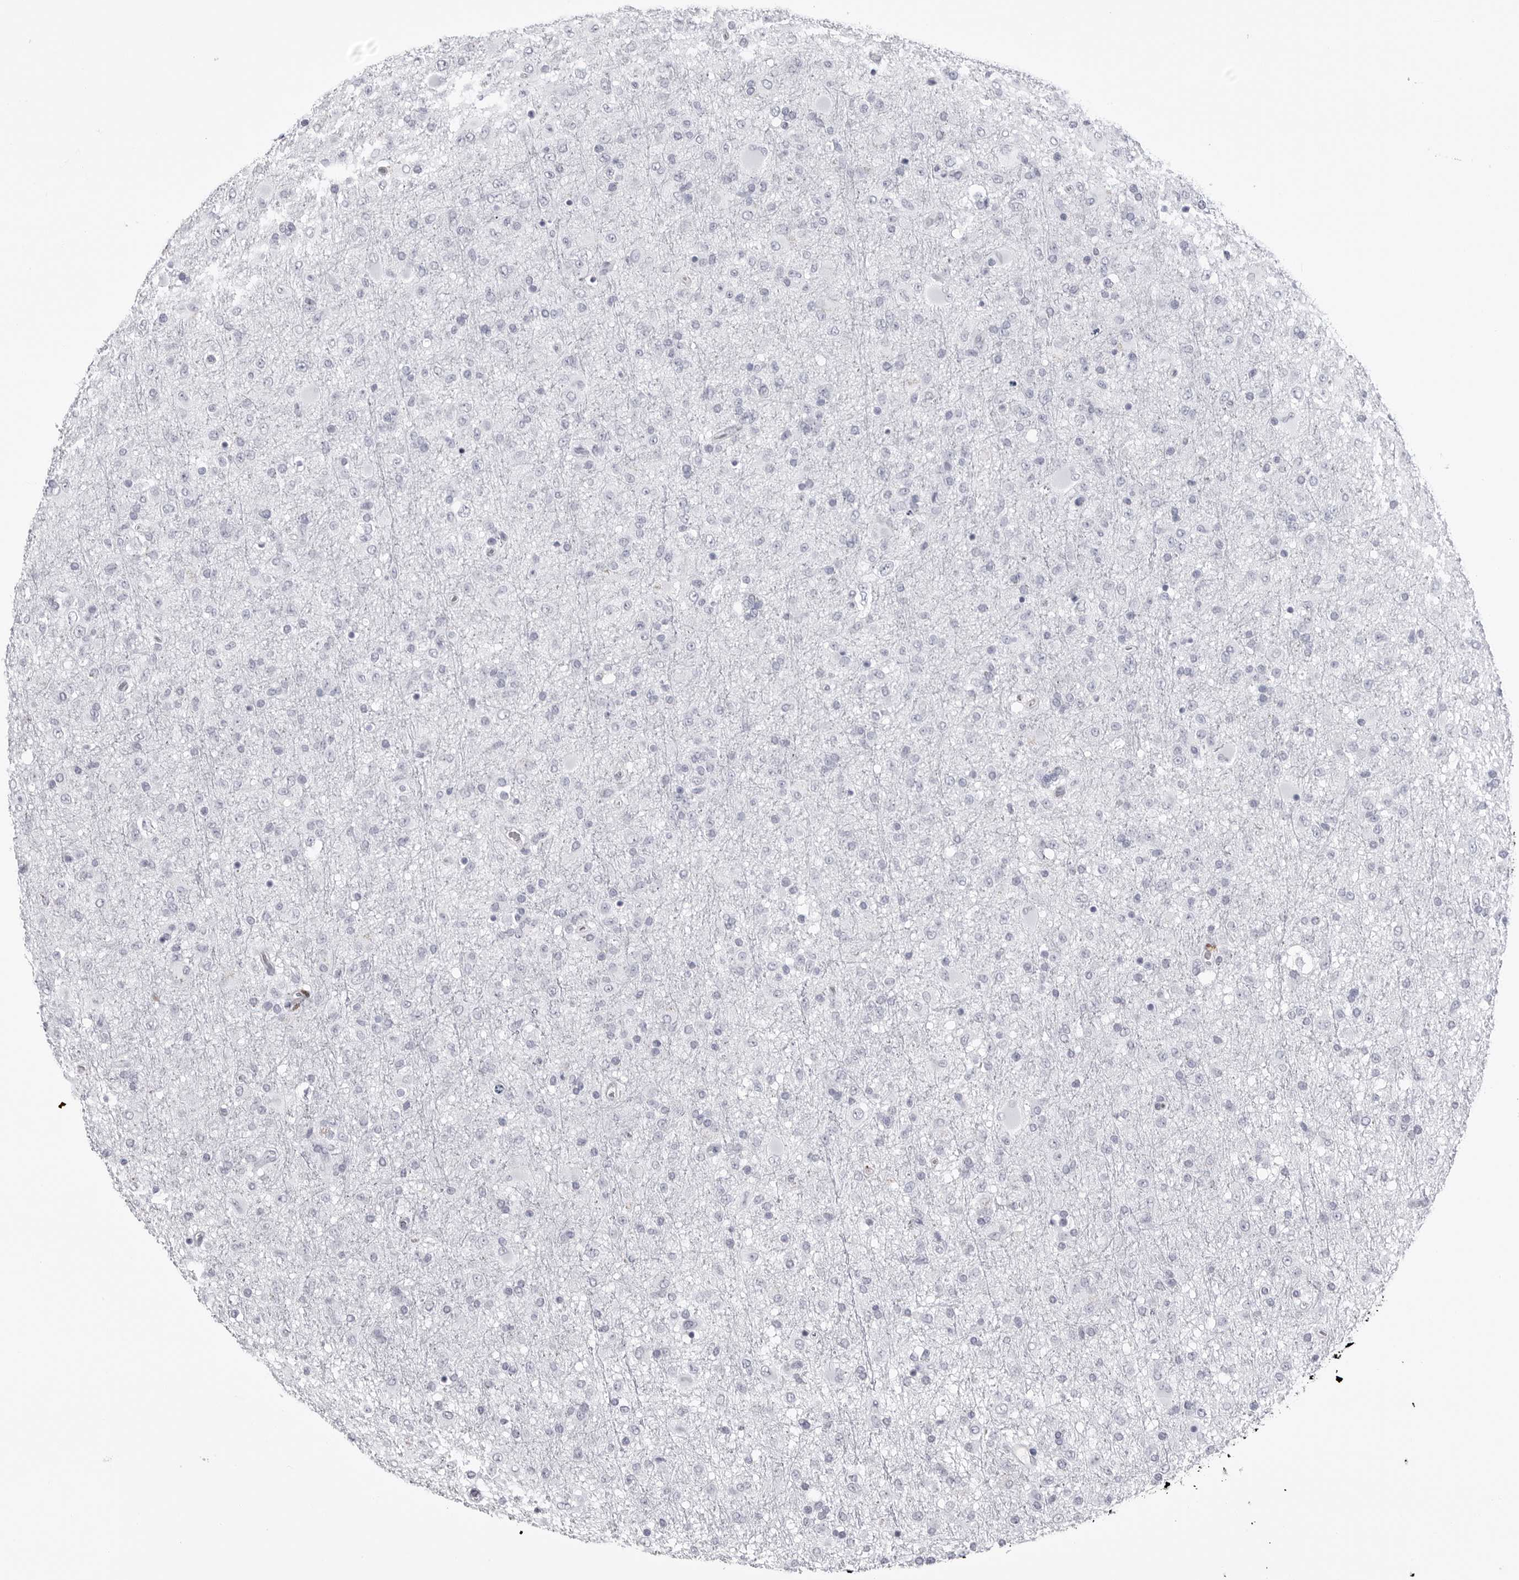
{"staining": {"intensity": "negative", "quantity": "none", "location": "none"}, "tissue": "glioma", "cell_type": "Tumor cells", "image_type": "cancer", "snomed": [{"axis": "morphology", "description": "Glioma, malignant, Low grade"}, {"axis": "topography", "description": "Brain"}], "caption": "An immunohistochemistry histopathology image of low-grade glioma (malignant) is shown. There is no staining in tumor cells of low-grade glioma (malignant).", "gene": "COL26A1", "patient": {"sex": "male", "age": 65}}